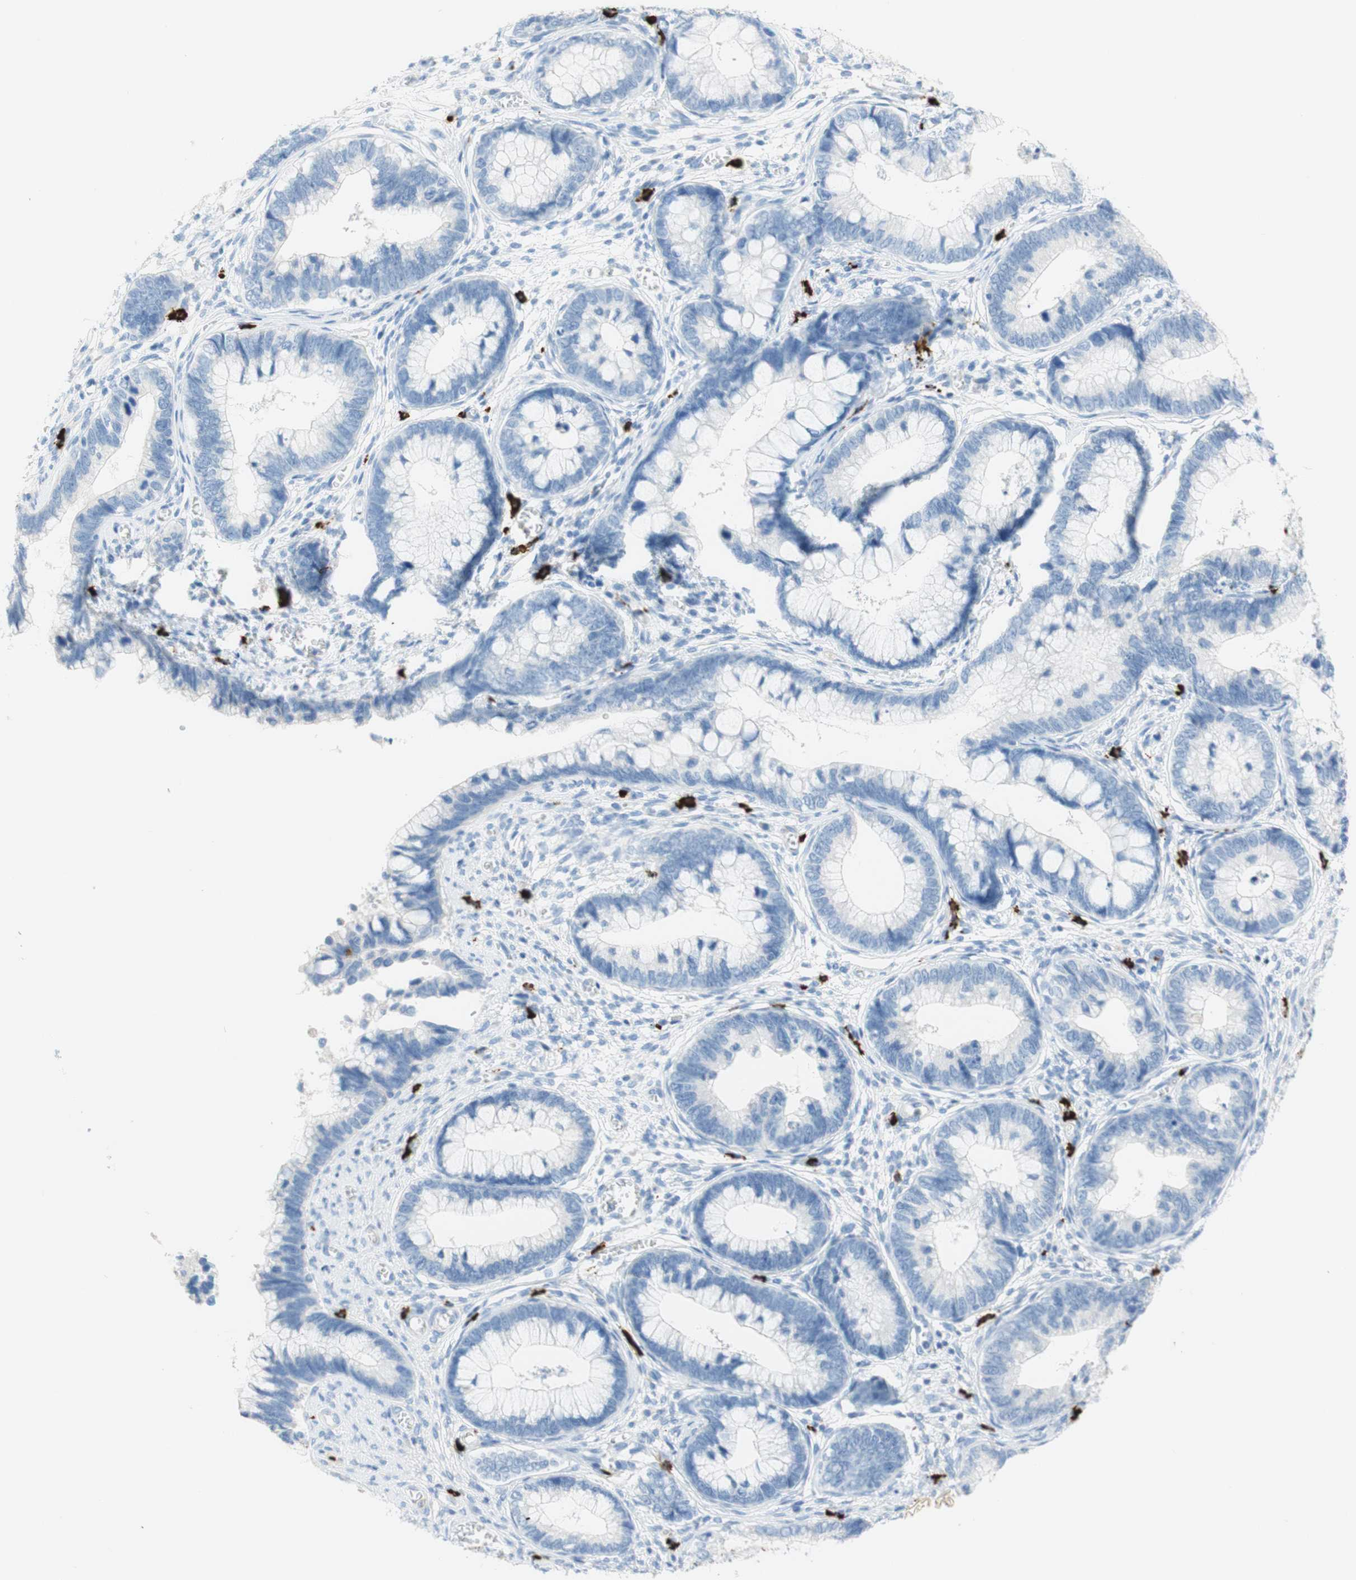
{"staining": {"intensity": "negative", "quantity": "none", "location": "none"}, "tissue": "cervical cancer", "cell_type": "Tumor cells", "image_type": "cancer", "snomed": [{"axis": "morphology", "description": "Adenocarcinoma, NOS"}, {"axis": "topography", "description": "Cervix"}], "caption": "The histopathology image reveals no significant staining in tumor cells of cervical adenocarcinoma.", "gene": "CEACAM1", "patient": {"sex": "female", "age": 44}}